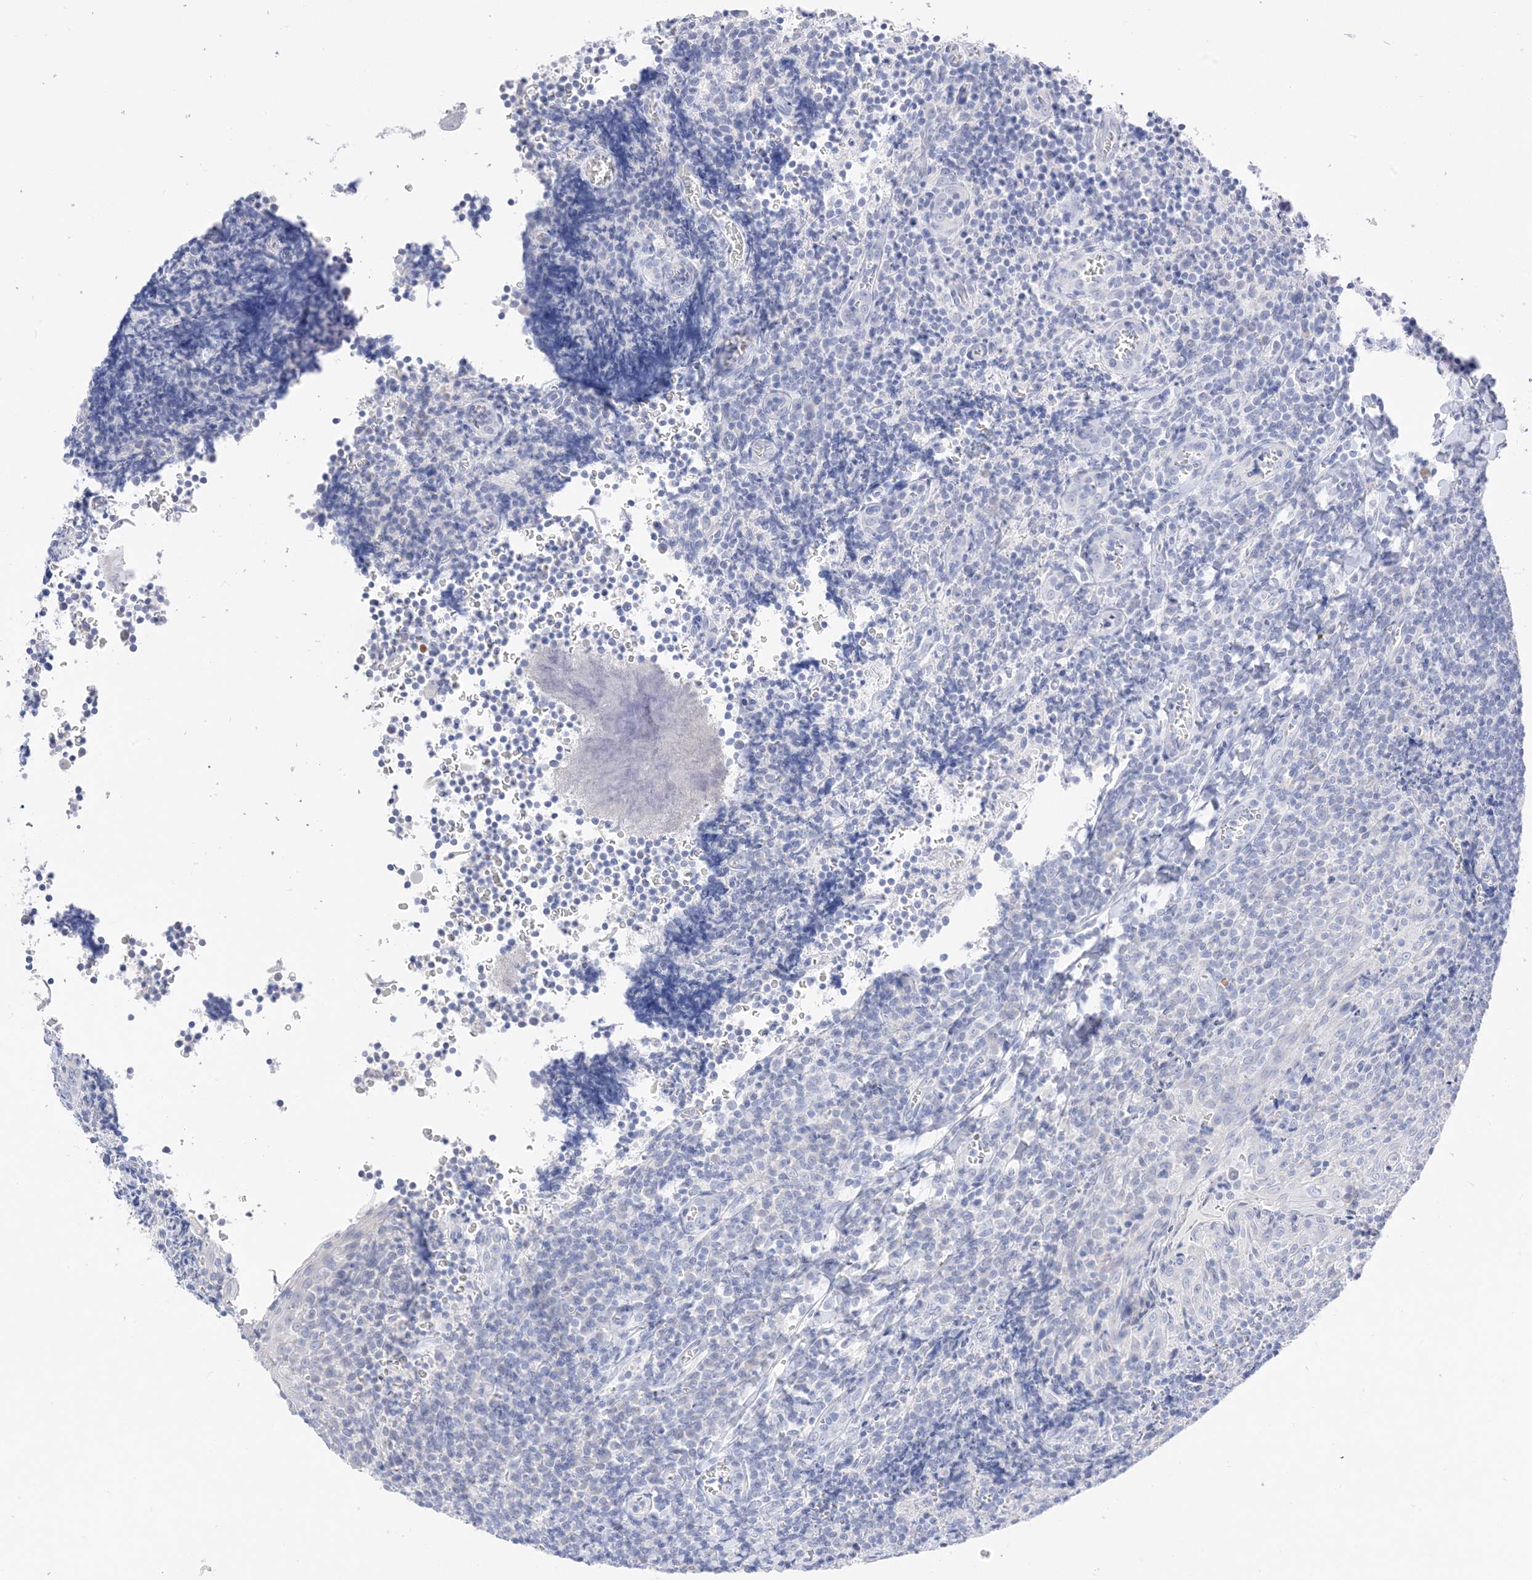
{"staining": {"intensity": "negative", "quantity": "none", "location": "none"}, "tissue": "tonsil", "cell_type": "Germinal center cells", "image_type": "normal", "snomed": [{"axis": "morphology", "description": "Normal tissue, NOS"}, {"axis": "topography", "description": "Tonsil"}], "caption": "Immunohistochemical staining of benign human tonsil demonstrates no significant staining in germinal center cells. Nuclei are stained in blue.", "gene": "MUC17", "patient": {"sex": "male", "age": 27}}